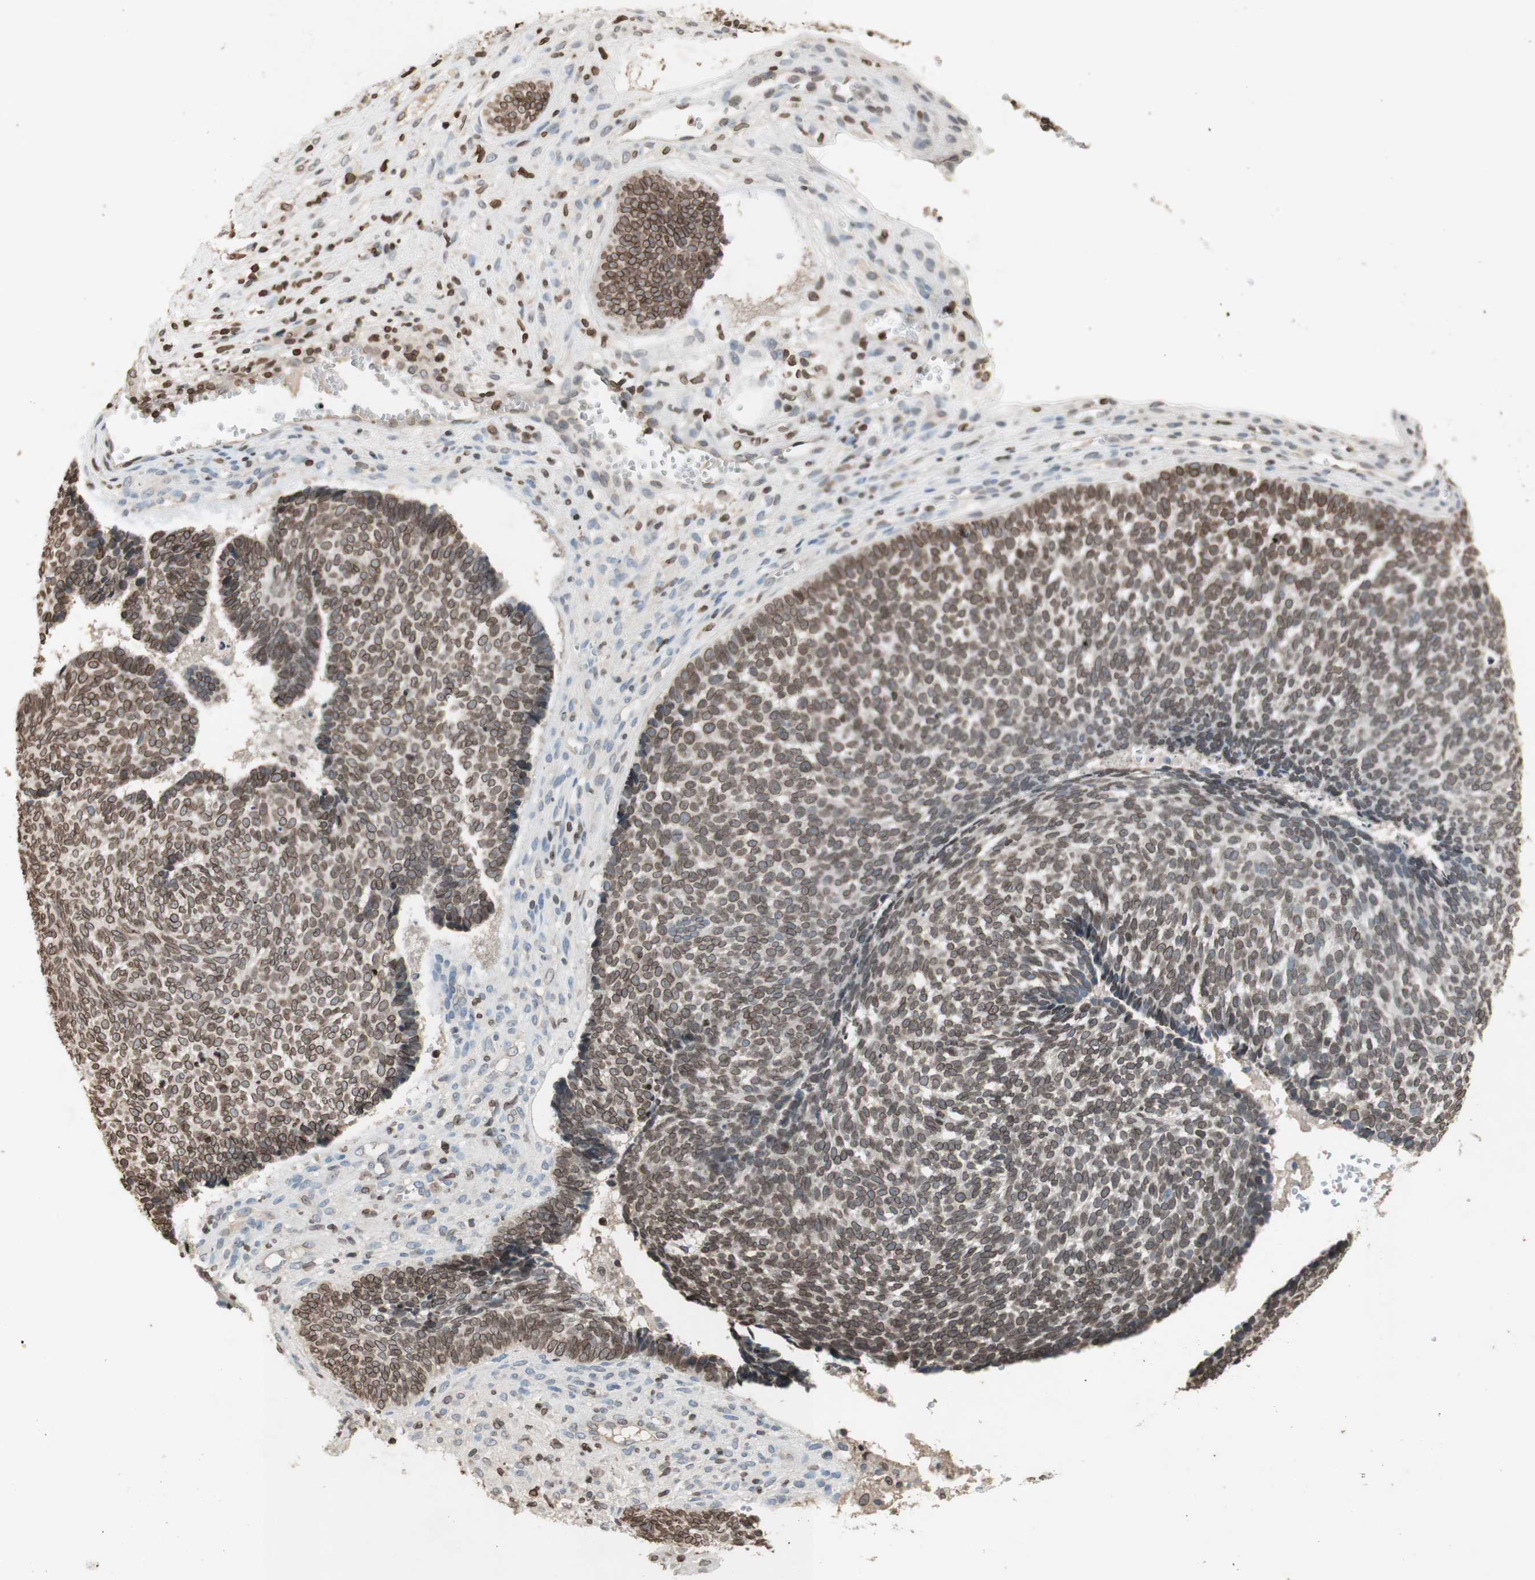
{"staining": {"intensity": "moderate", "quantity": ">75%", "location": "cytoplasmic/membranous,nuclear"}, "tissue": "skin cancer", "cell_type": "Tumor cells", "image_type": "cancer", "snomed": [{"axis": "morphology", "description": "Basal cell carcinoma"}, {"axis": "topography", "description": "Skin"}], "caption": "Brown immunohistochemical staining in skin cancer (basal cell carcinoma) displays moderate cytoplasmic/membranous and nuclear staining in about >75% of tumor cells.", "gene": "TMPO", "patient": {"sex": "male", "age": 84}}